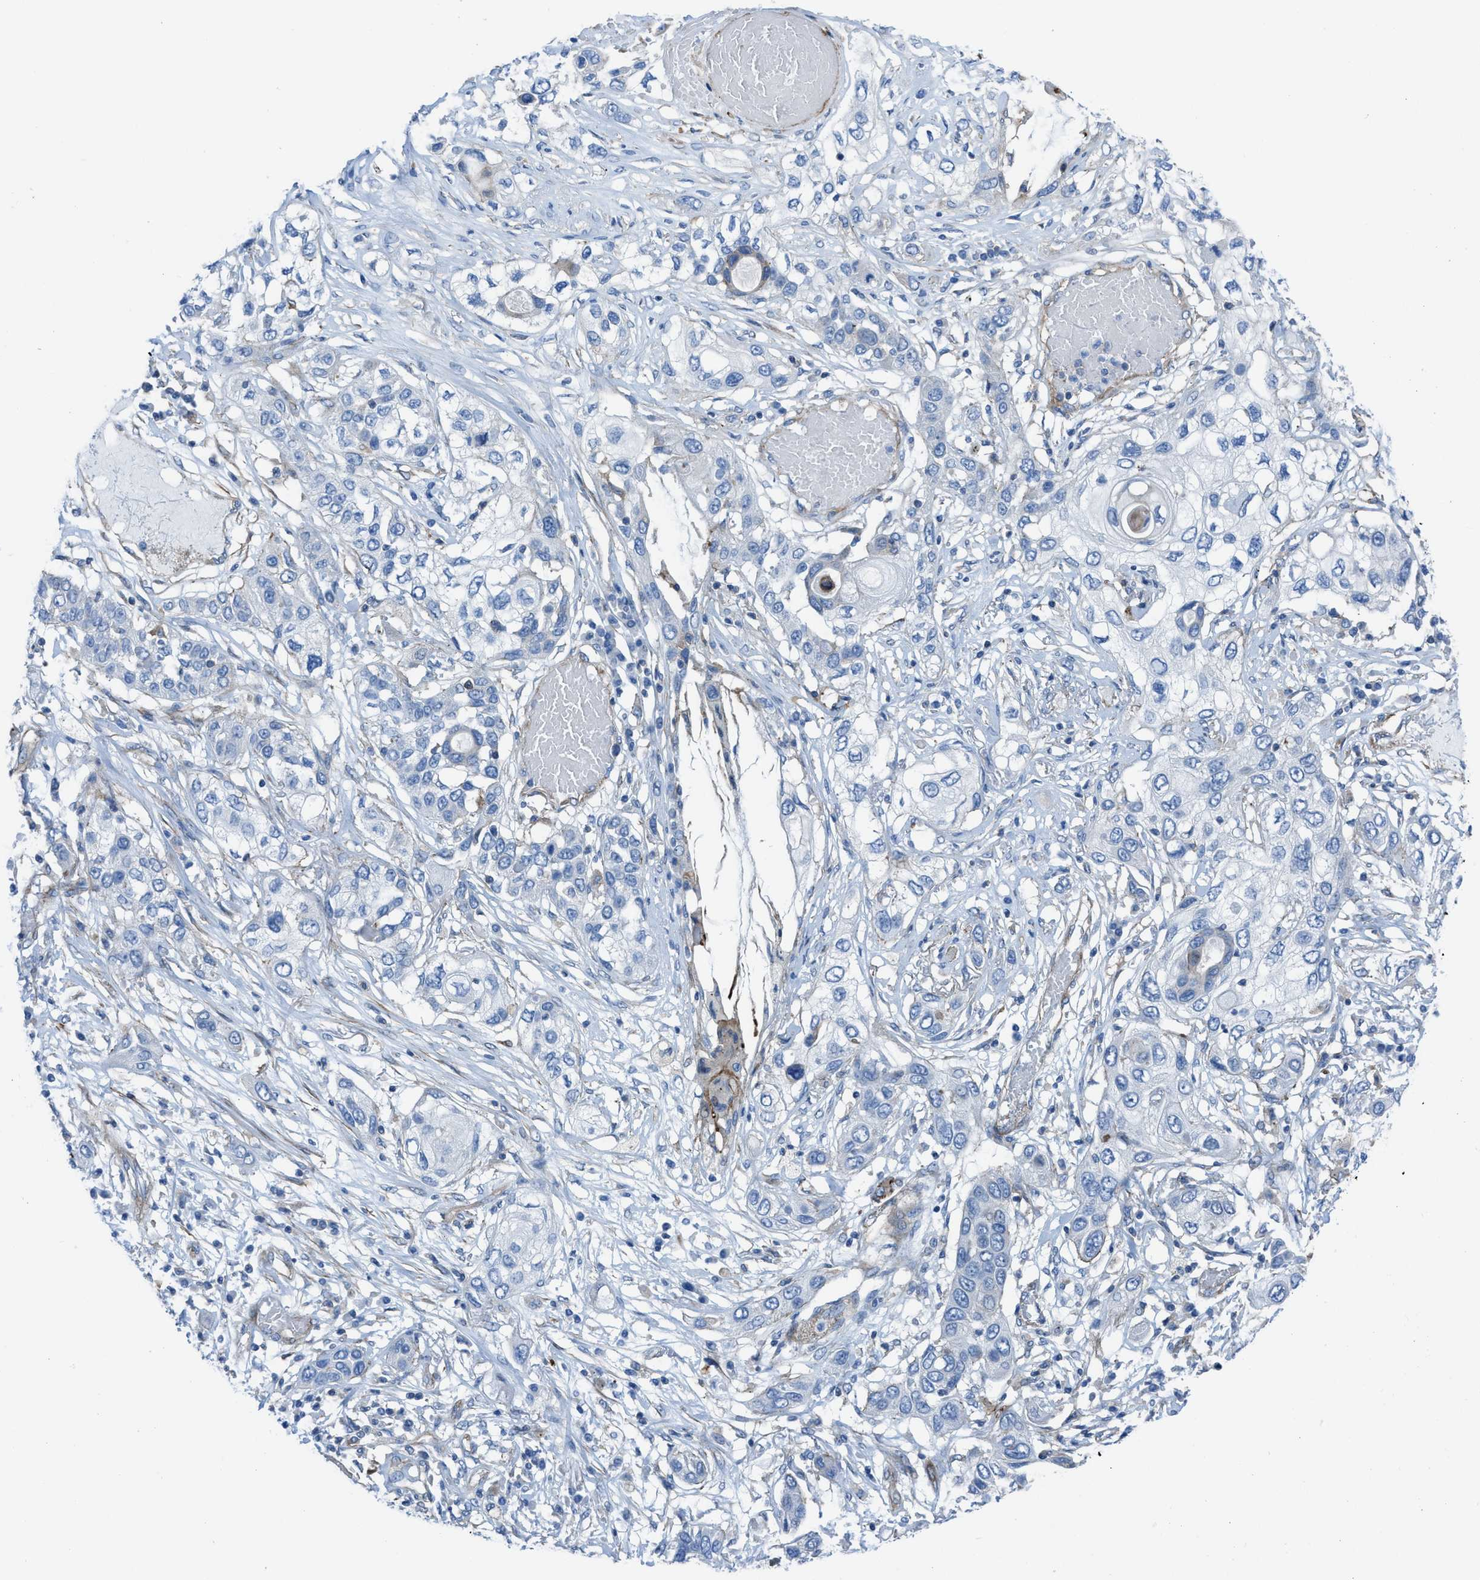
{"staining": {"intensity": "negative", "quantity": "none", "location": "none"}, "tissue": "lung cancer", "cell_type": "Tumor cells", "image_type": "cancer", "snomed": [{"axis": "morphology", "description": "Squamous cell carcinoma, NOS"}, {"axis": "topography", "description": "Lung"}], "caption": "Immunohistochemistry (IHC) of lung squamous cell carcinoma displays no expression in tumor cells.", "gene": "KCNH7", "patient": {"sex": "male", "age": 71}}